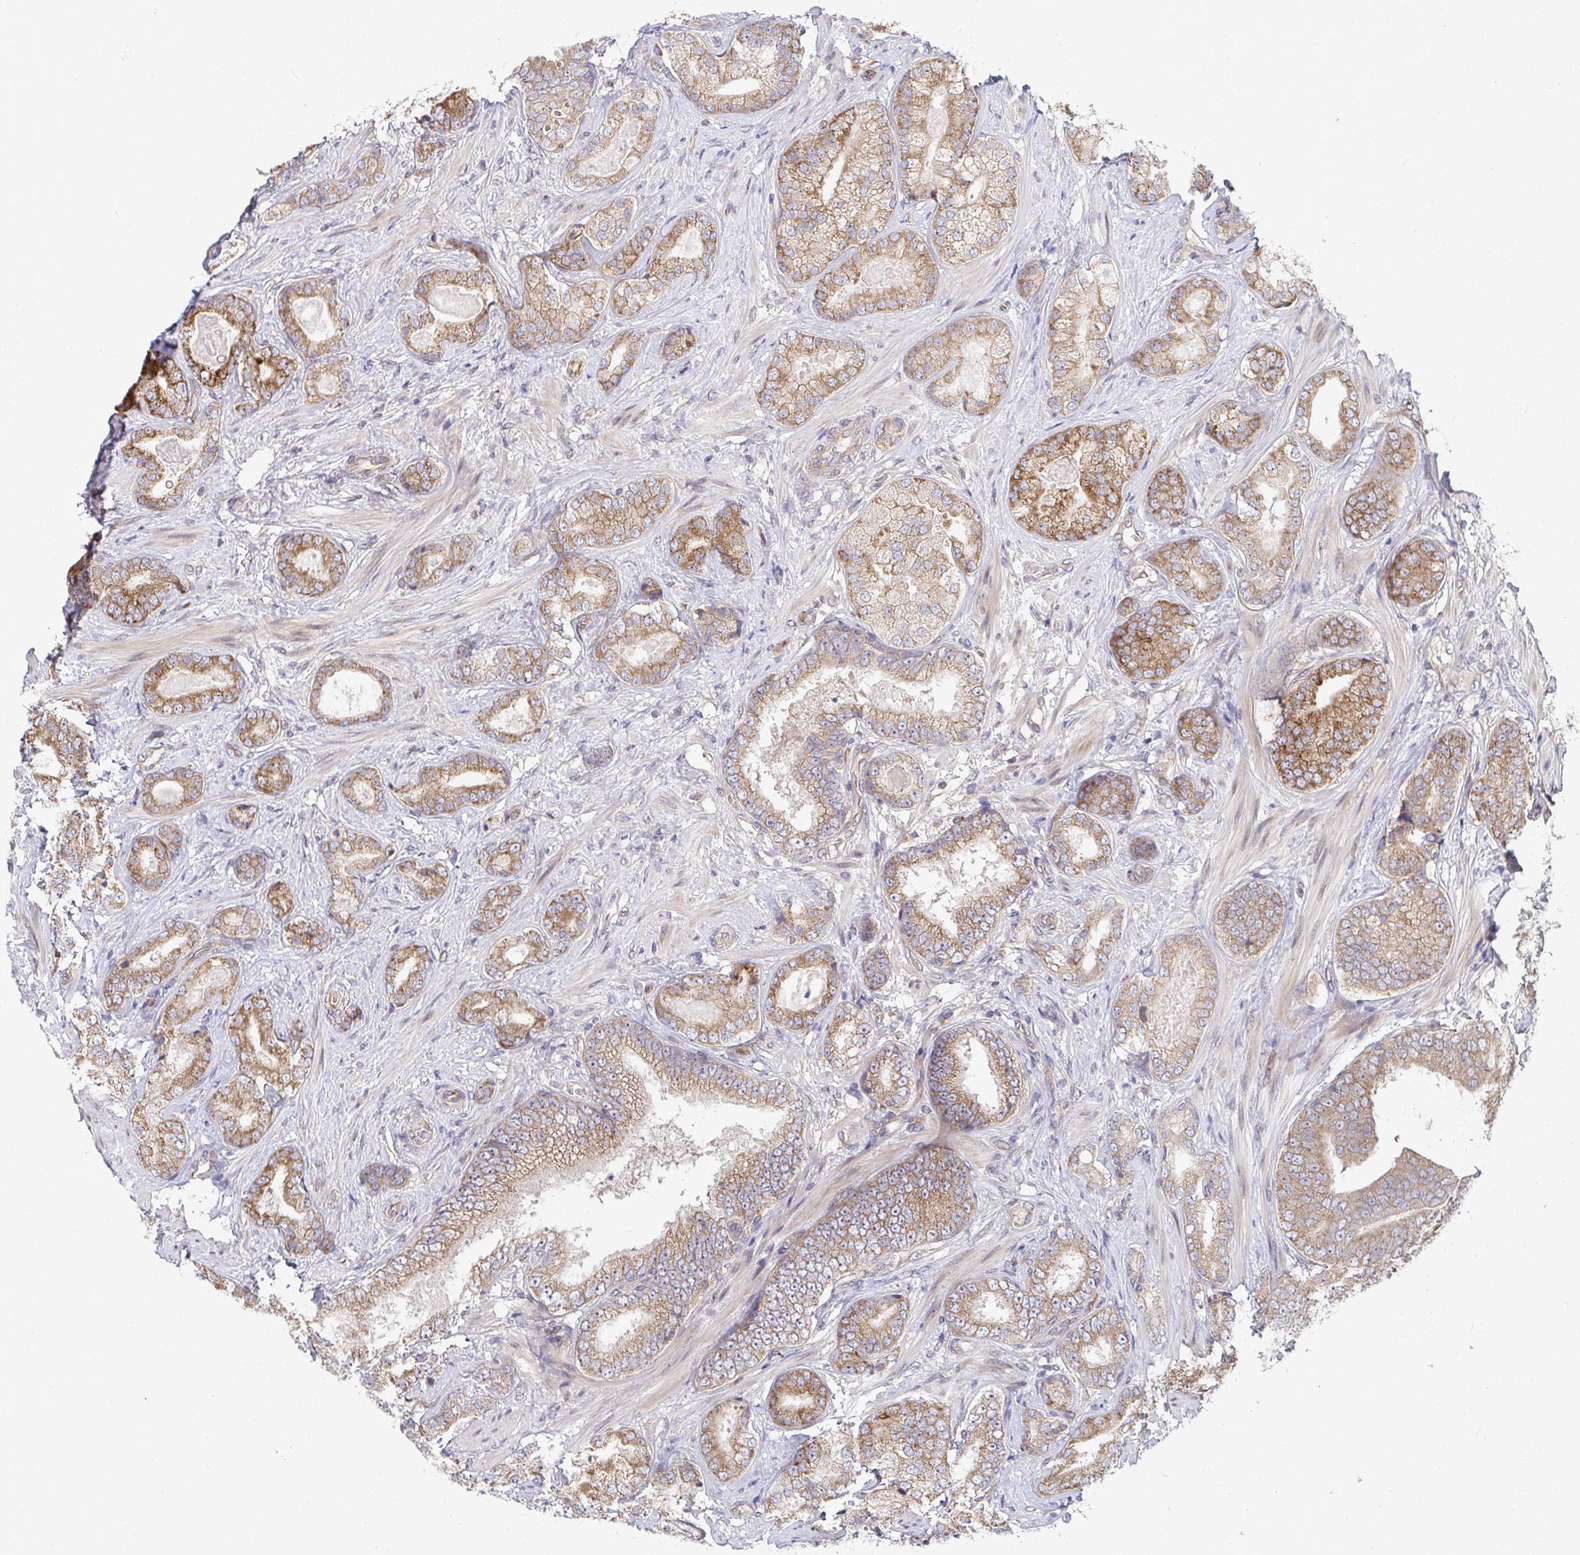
{"staining": {"intensity": "moderate", "quantity": ">75%", "location": "cytoplasmic/membranous"}, "tissue": "prostate cancer", "cell_type": "Tumor cells", "image_type": "cancer", "snomed": [{"axis": "morphology", "description": "Adenocarcinoma, High grade"}, {"axis": "topography", "description": "Prostate"}], "caption": "Protein positivity by immunohistochemistry demonstrates moderate cytoplasmic/membranous positivity in approximately >75% of tumor cells in prostate cancer. The staining was performed using DAB (3,3'-diaminobenzidine) to visualize the protein expression in brown, while the nuclei were stained in blue with hematoxylin (Magnification: 20x).", "gene": "EIF1AD", "patient": {"sex": "male", "age": 62}}